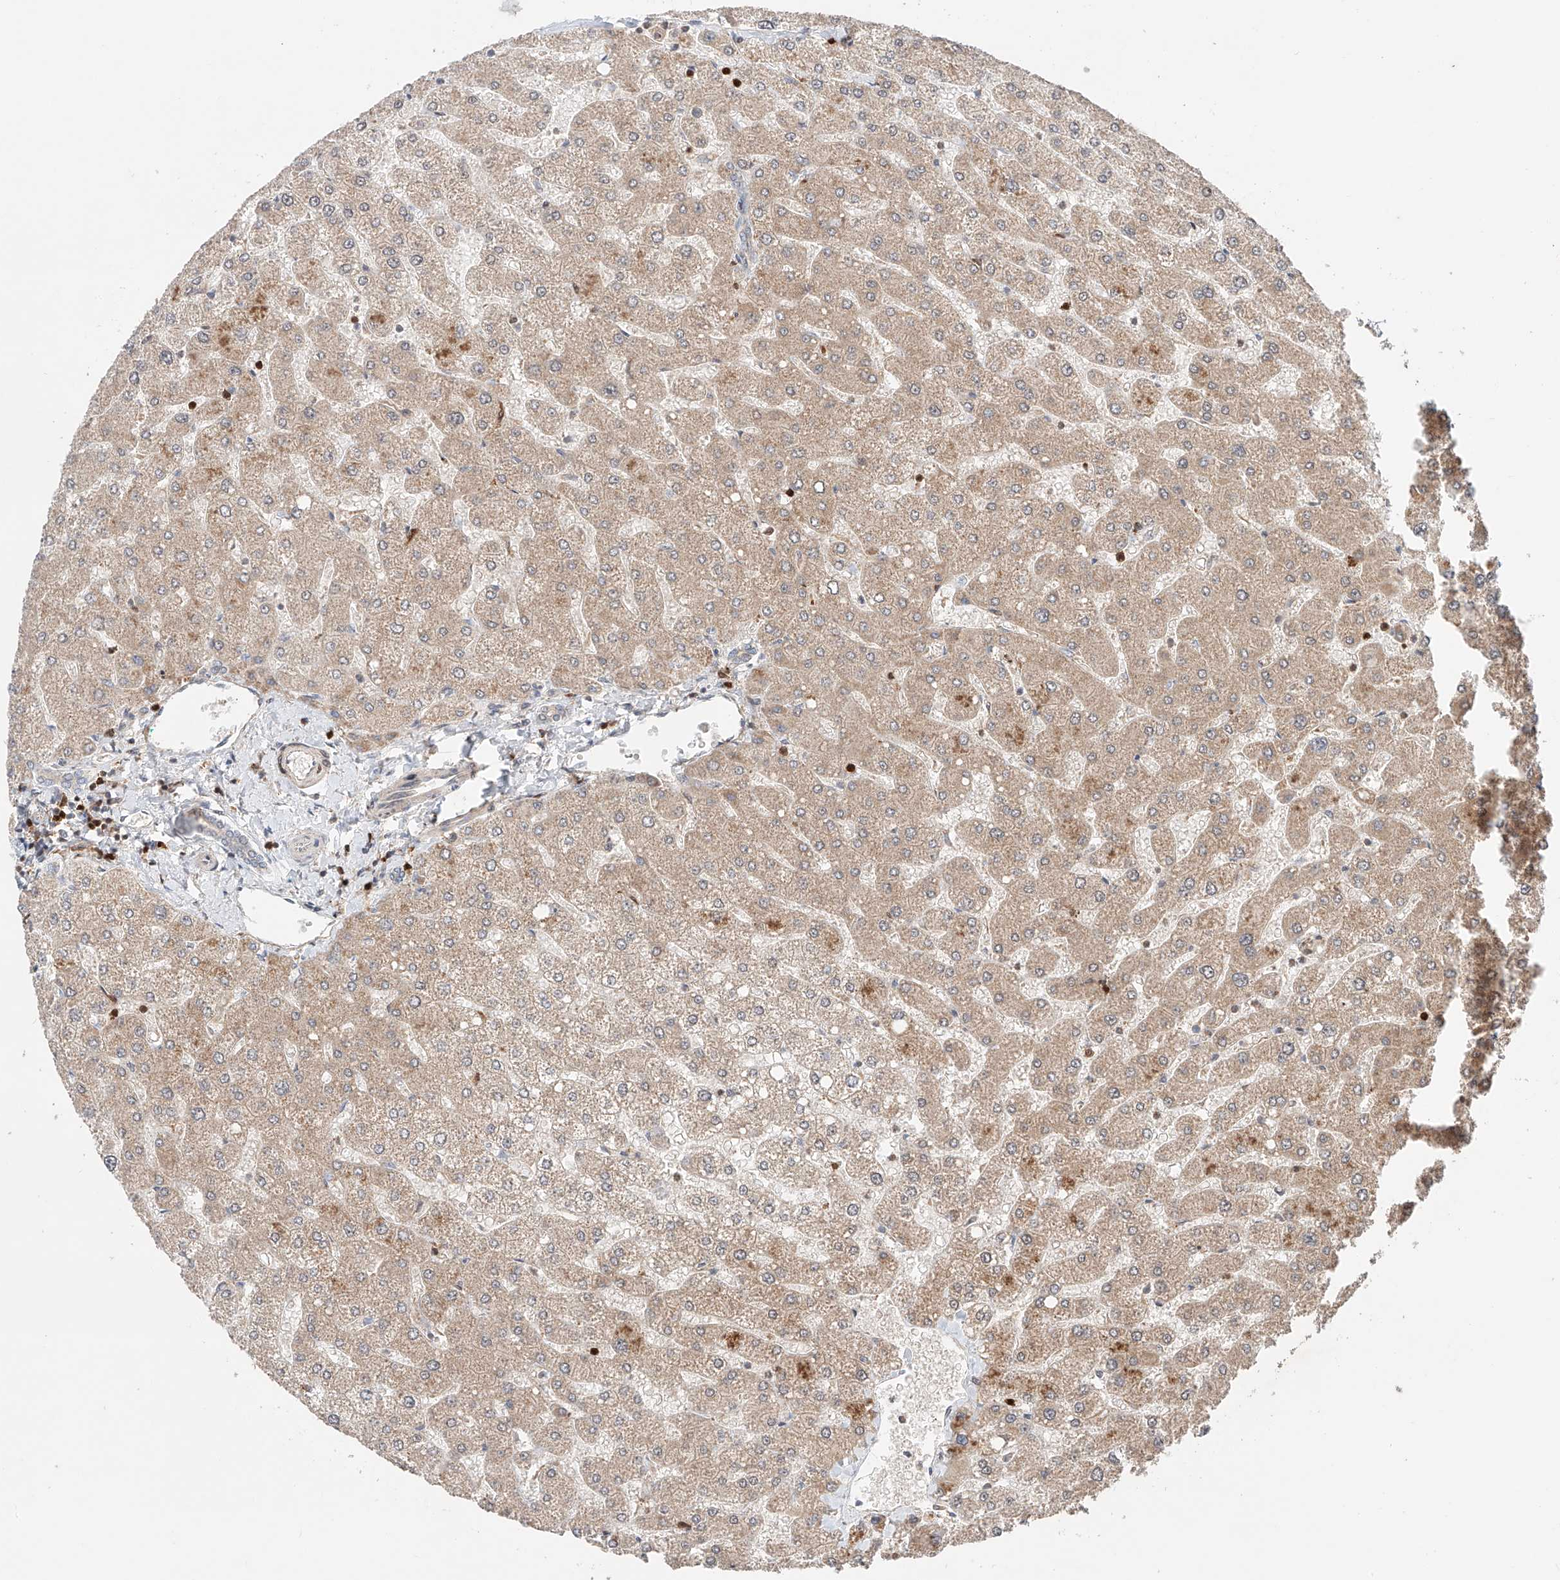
{"staining": {"intensity": "negative", "quantity": "none", "location": "none"}, "tissue": "liver", "cell_type": "Cholangiocytes", "image_type": "normal", "snomed": [{"axis": "morphology", "description": "Normal tissue, NOS"}, {"axis": "topography", "description": "Liver"}], "caption": "The micrograph reveals no significant staining in cholangiocytes of liver. Nuclei are stained in blue.", "gene": "IGSF22", "patient": {"sex": "male", "age": 55}}